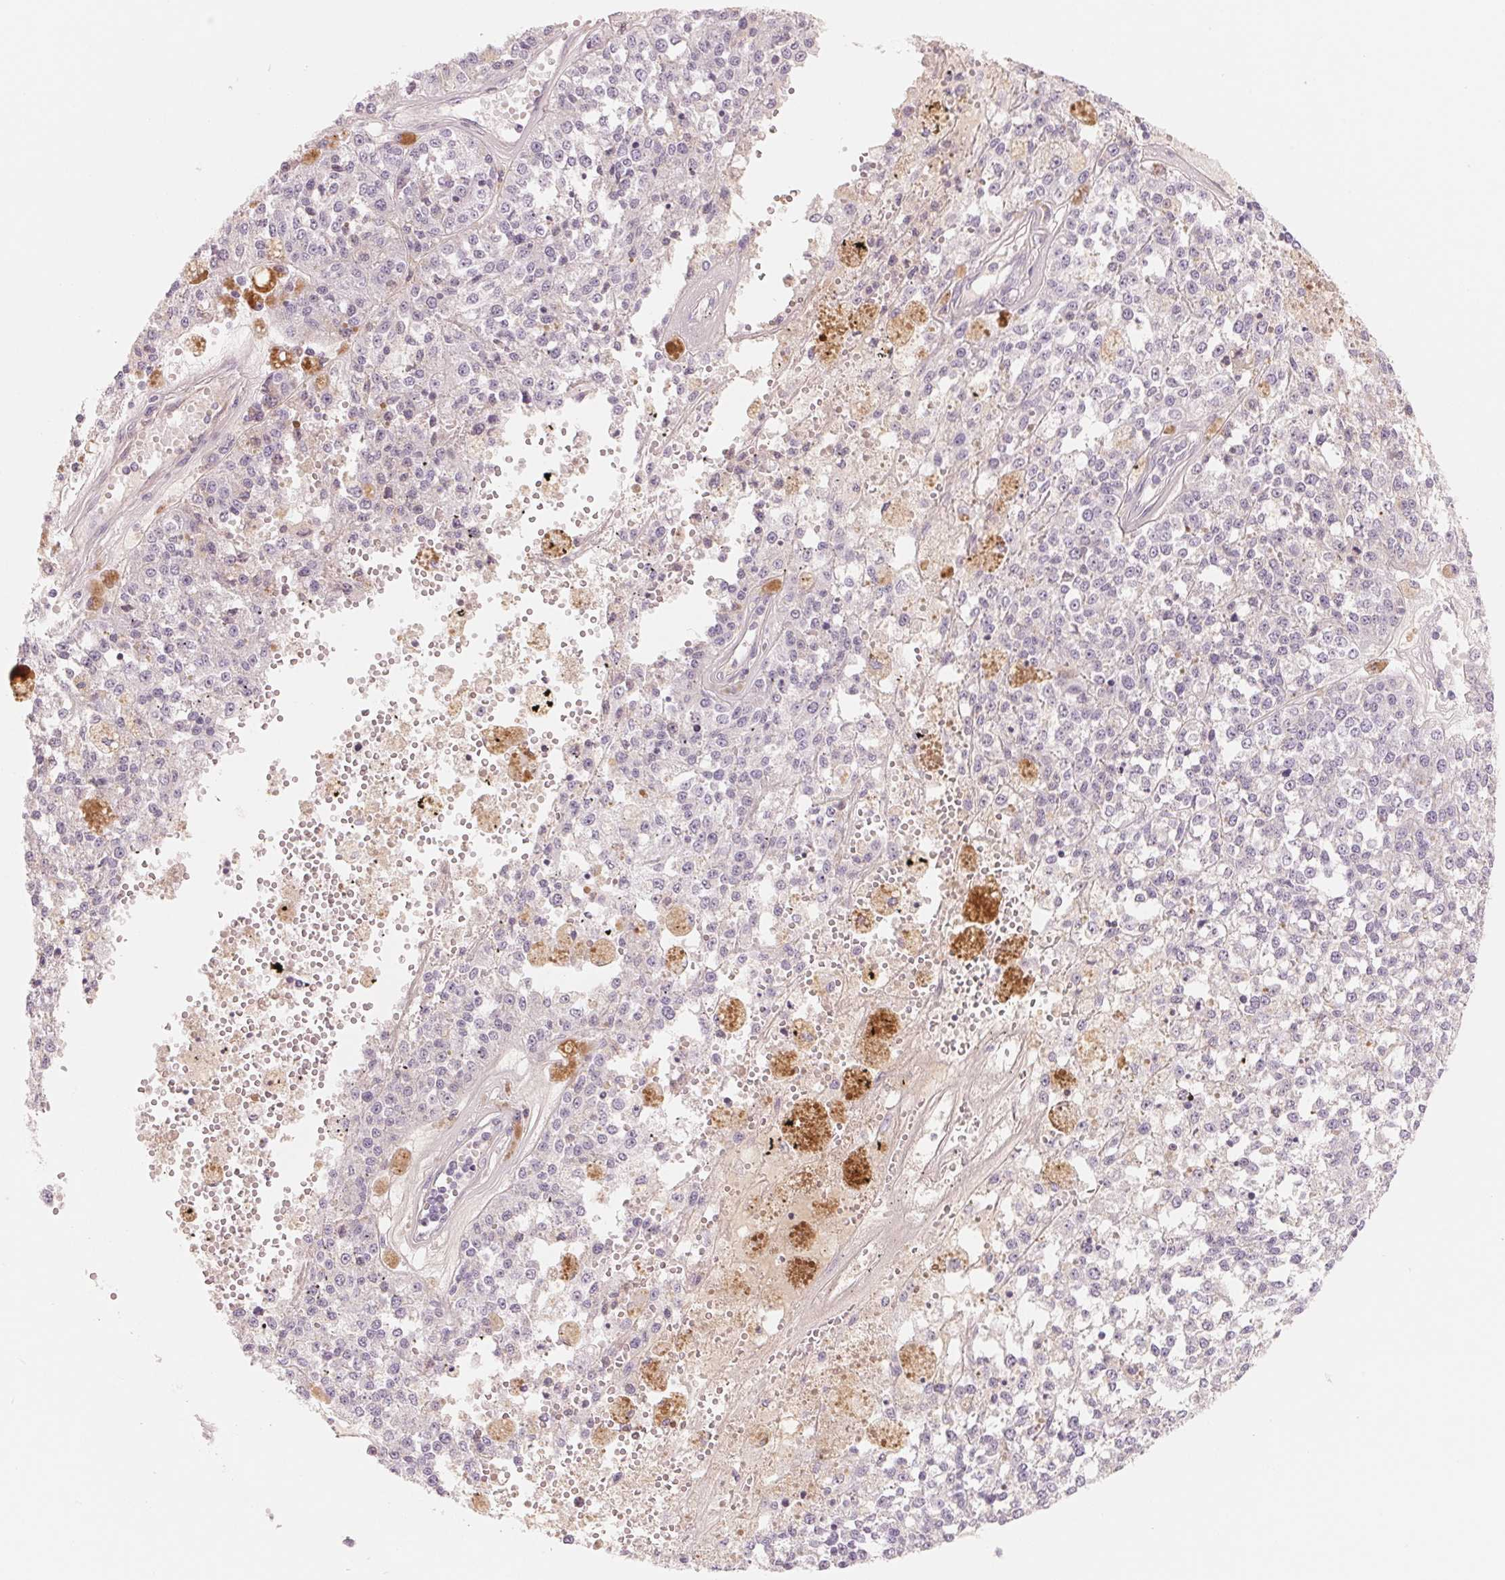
{"staining": {"intensity": "negative", "quantity": "none", "location": "none"}, "tissue": "melanoma", "cell_type": "Tumor cells", "image_type": "cancer", "snomed": [{"axis": "morphology", "description": "Malignant melanoma, Metastatic site"}, {"axis": "topography", "description": "Lymph node"}], "caption": "High power microscopy photomicrograph of an immunohistochemistry histopathology image of melanoma, revealing no significant expression in tumor cells.", "gene": "CFHR2", "patient": {"sex": "female", "age": 64}}